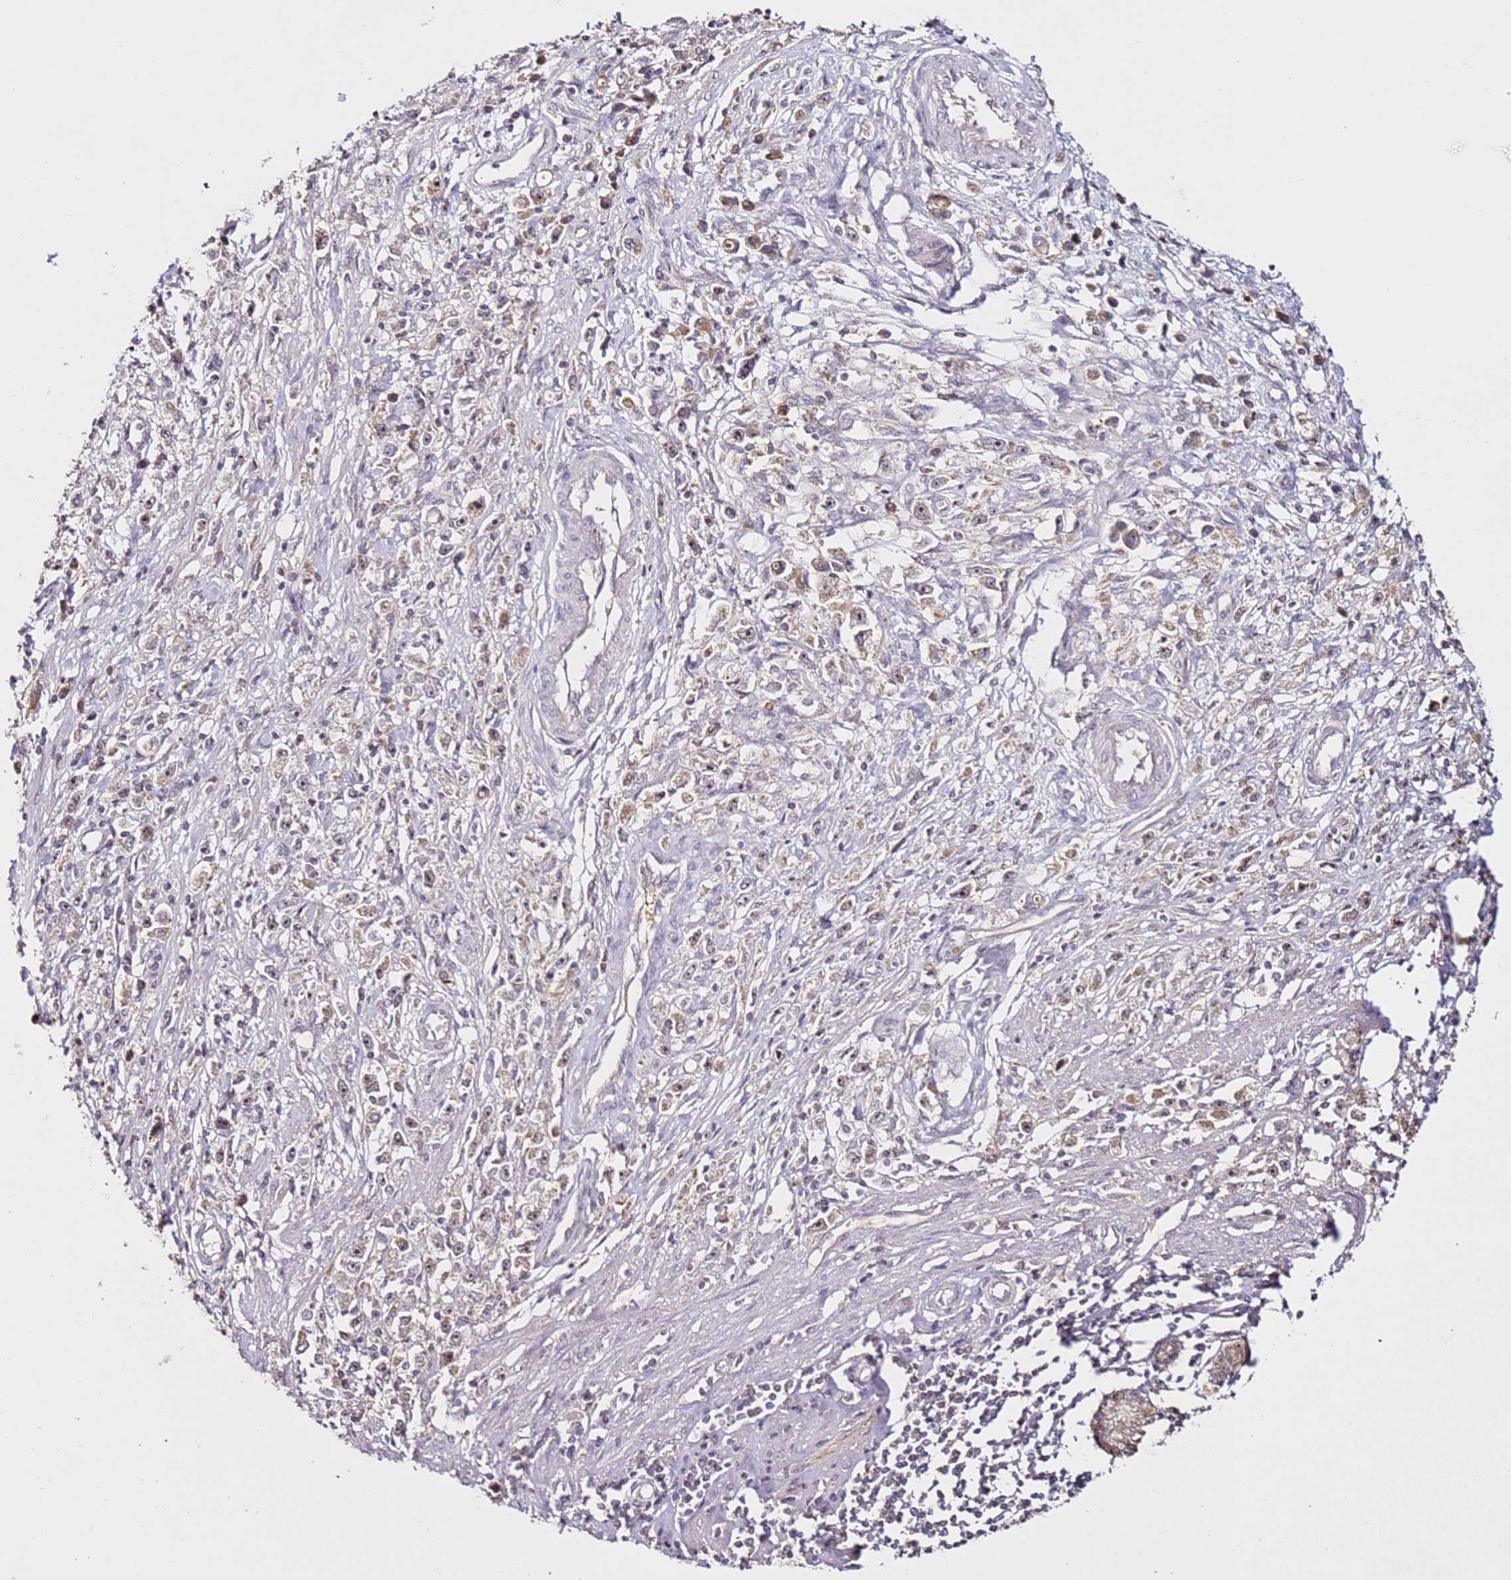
{"staining": {"intensity": "weak", "quantity": ">75%", "location": "cytoplasmic/membranous"}, "tissue": "stomach cancer", "cell_type": "Tumor cells", "image_type": "cancer", "snomed": [{"axis": "morphology", "description": "Adenocarcinoma, NOS"}, {"axis": "topography", "description": "Stomach"}], "caption": "Immunohistochemical staining of adenocarcinoma (stomach) exhibits weak cytoplasmic/membranous protein expression in about >75% of tumor cells.", "gene": "DDX27", "patient": {"sex": "female", "age": 59}}